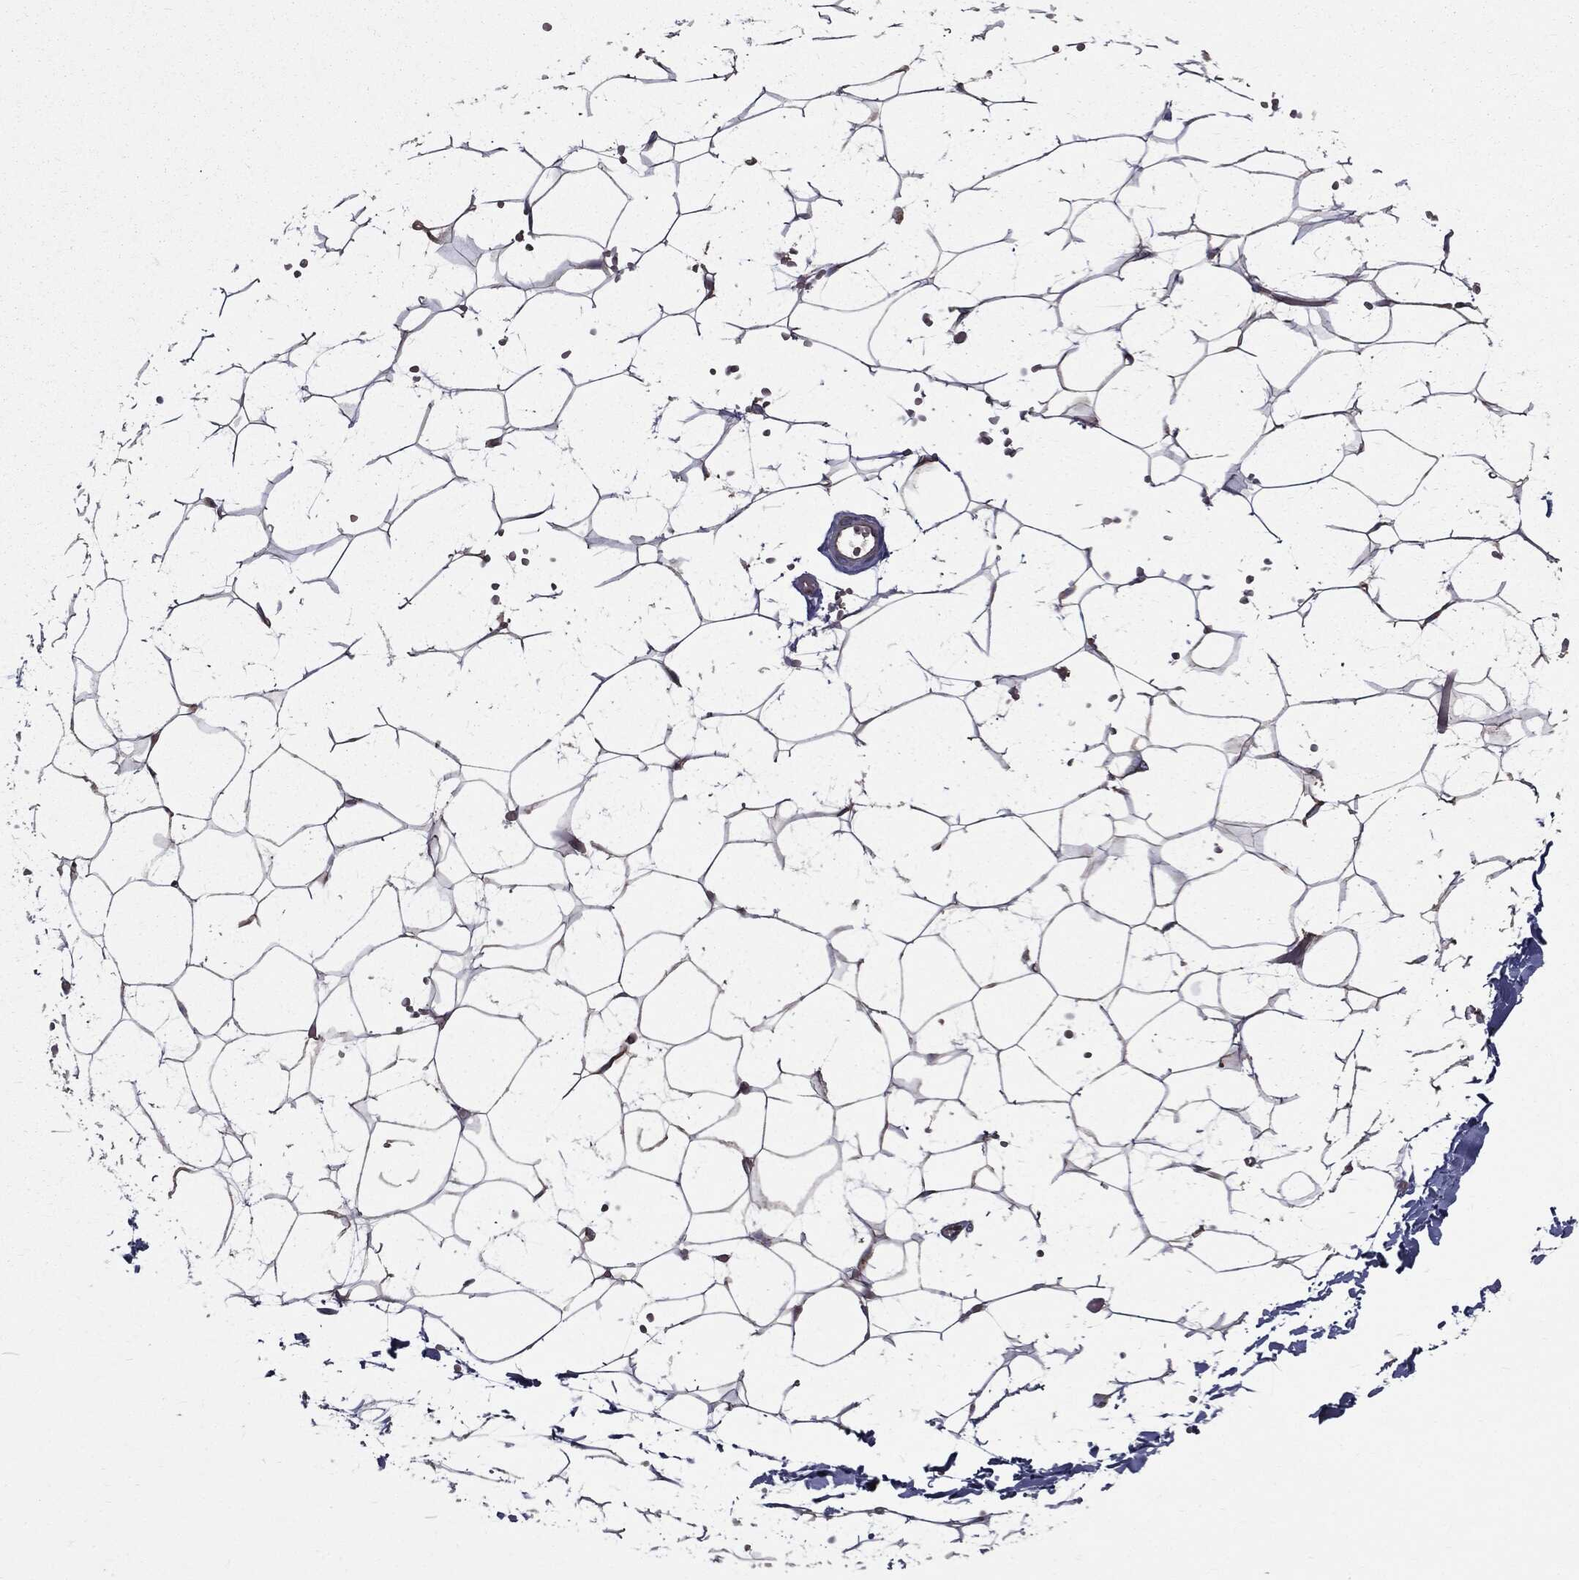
{"staining": {"intensity": "strong", "quantity": ">75%", "location": "nuclear"}, "tissue": "adipose tissue", "cell_type": "Adipocytes", "image_type": "normal", "snomed": [{"axis": "morphology", "description": "Normal tissue, NOS"}, {"axis": "topography", "description": "Skin"}, {"axis": "topography", "description": "Peripheral nerve tissue"}], "caption": "Immunohistochemical staining of benign human adipose tissue demonstrates high levels of strong nuclear positivity in approximately >75% of adipocytes. (DAB IHC, brown staining for protein, blue staining for nuclei).", "gene": "PDCD6IP", "patient": {"sex": "female", "age": 56}}